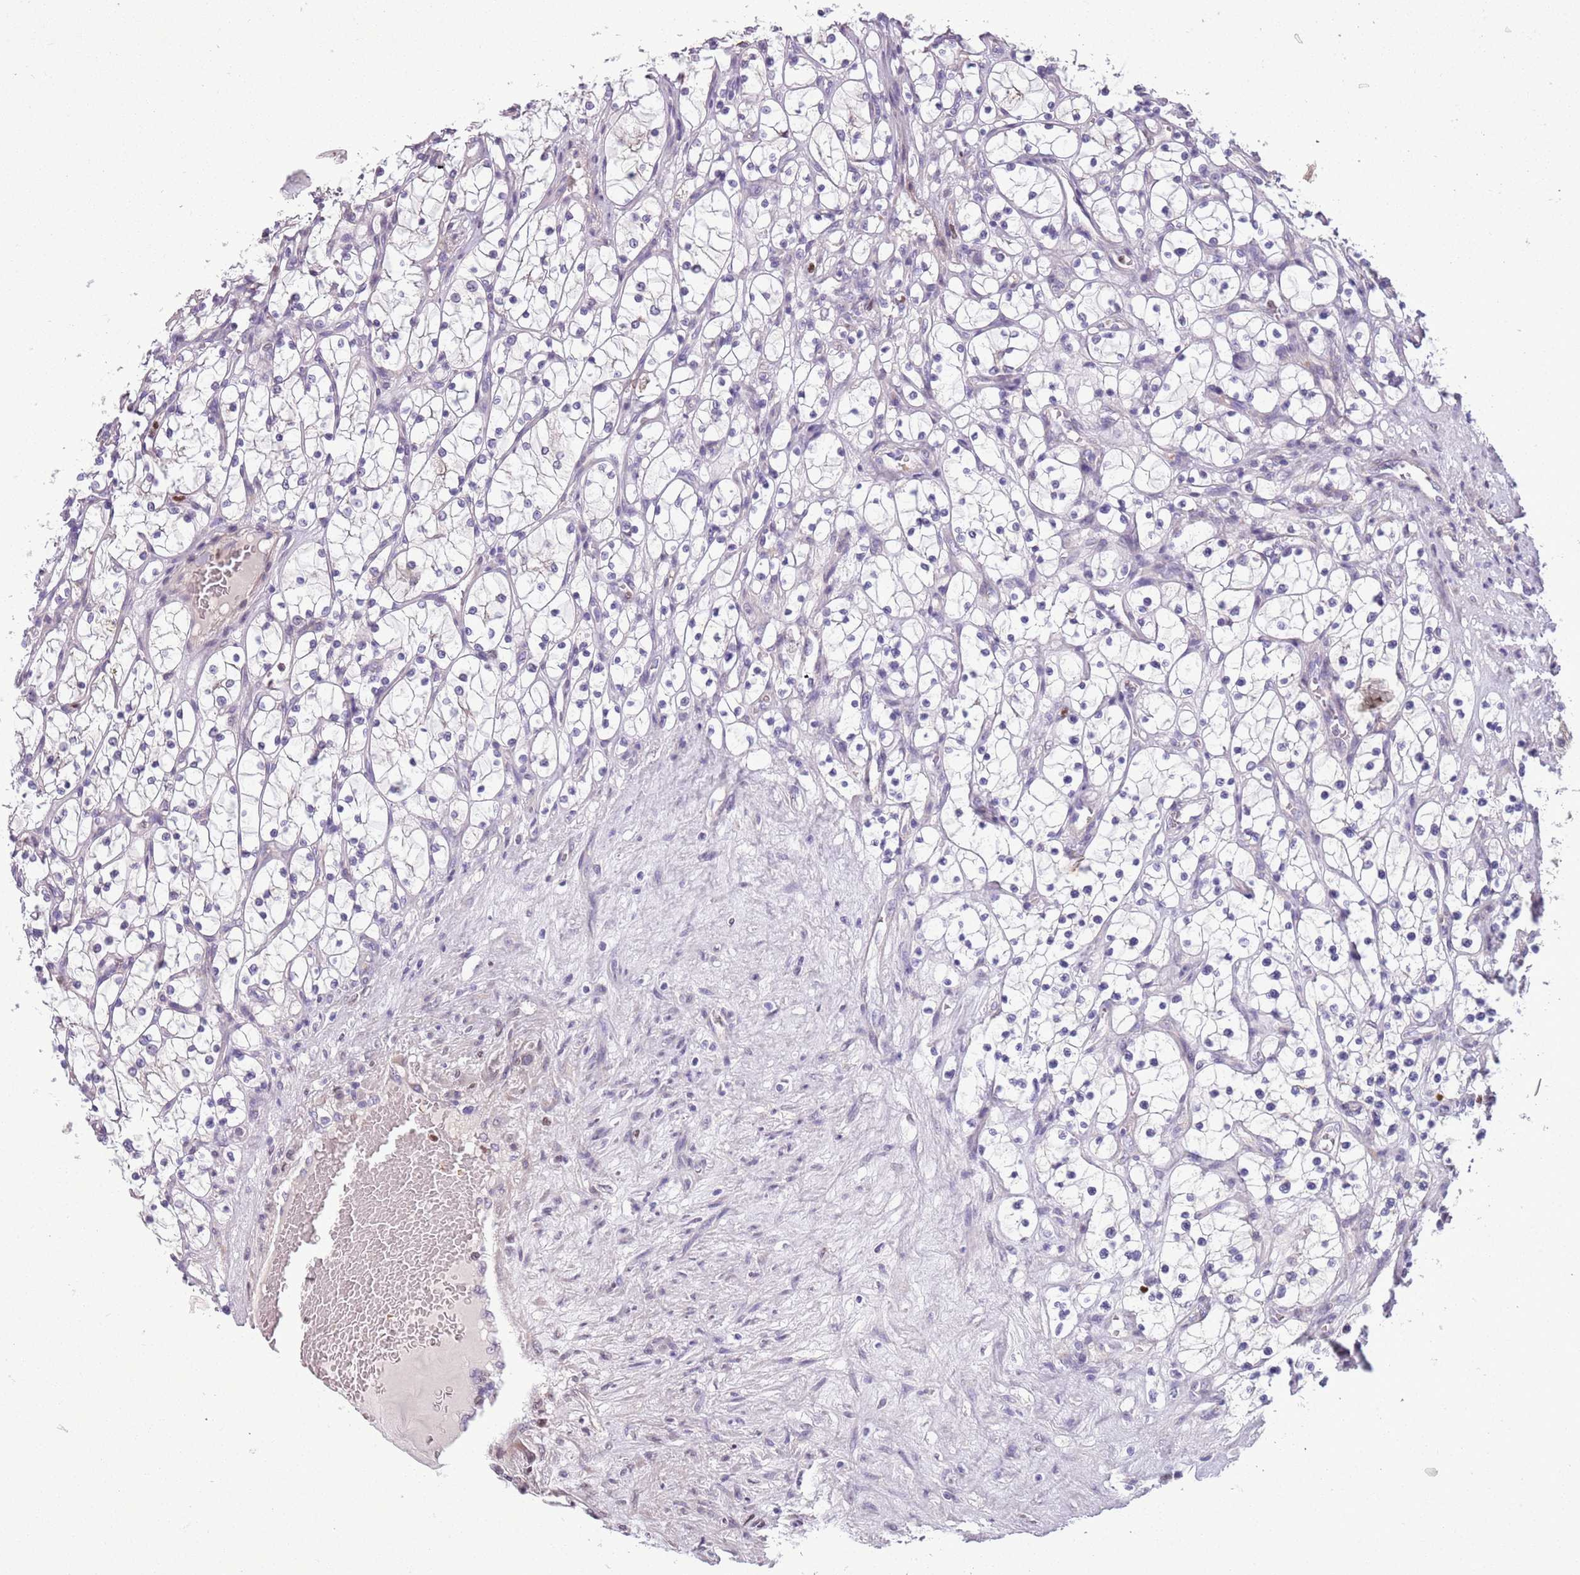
{"staining": {"intensity": "negative", "quantity": "none", "location": "none"}, "tissue": "renal cancer", "cell_type": "Tumor cells", "image_type": "cancer", "snomed": [{"axis": "morphology", "description": "Adenocarcinoma, NOS"}, {"axis": "topography", "description": "Kidney"}], "caption": "The micrograph demonstrates no significant expression in tumor cells of renal cancer (adenocarcinoma).", "gene": "ADCY7", "patient": {"sex": "female", "age": 69}}